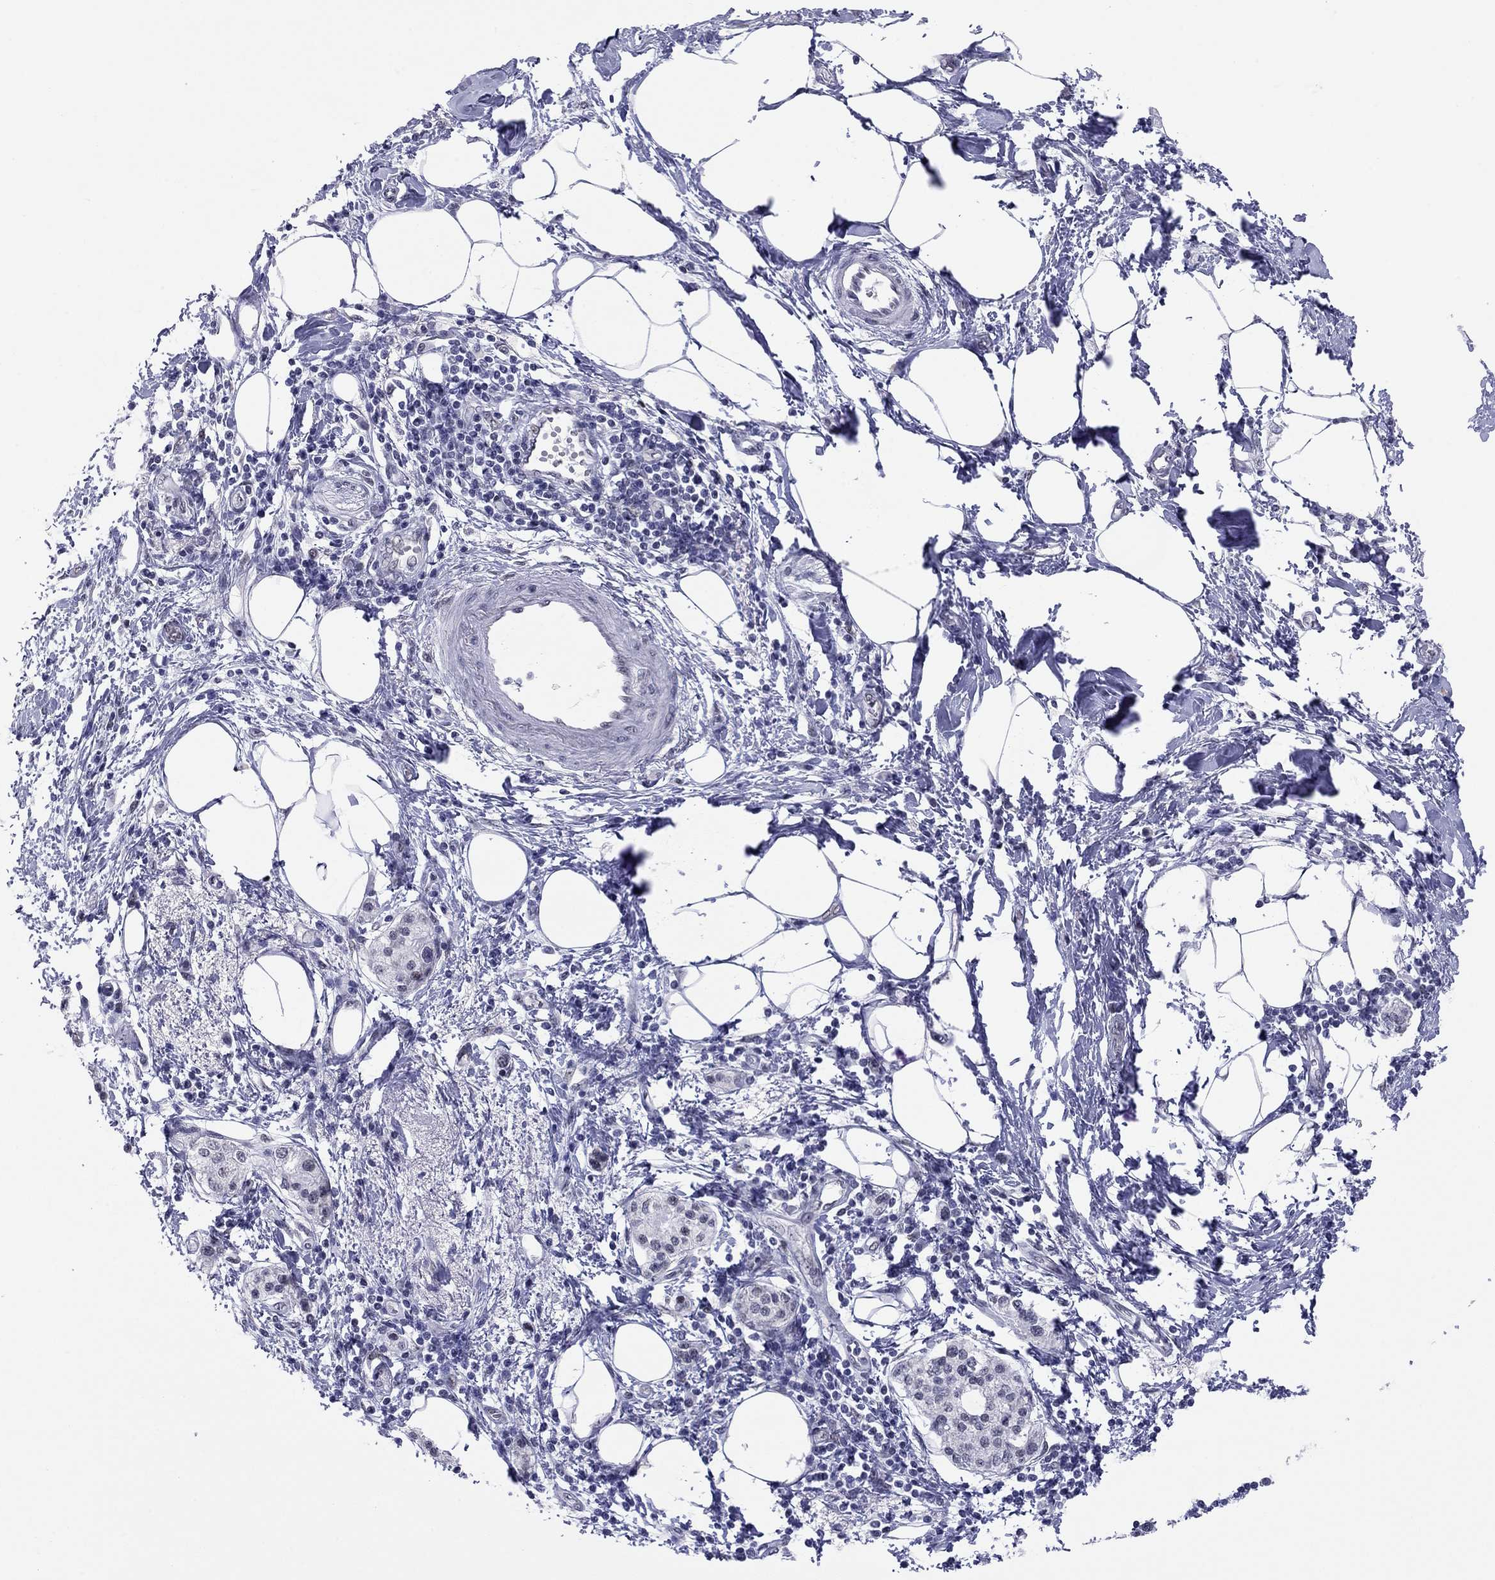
{"staining": {"intensity": "moderate", "quantity": "25%-75%", "location": "nuclear"}, "tissue": "pancreatic cancer", "cell_type": "Tumor cells", "image_type": "cancer", "snomed": [{"axis": "morphology", "description": "Normal tissue, NOS"}, {"axis": "morphology", "description": "Adenocarcinoma, NOS"}, {"axis": "topography", "description": "Pancreas"}, {"axis": "topography", "description": "Duodenum"}], "caption": "Pancreatic cancer (adenocarcinoma) tissue exhibits moderate nuclear staining in about 25%-75% of tumor cells Nuclei are stained in blue.", "gene": "DOT1L", "patient": {"sex": "female", "age": 60}}